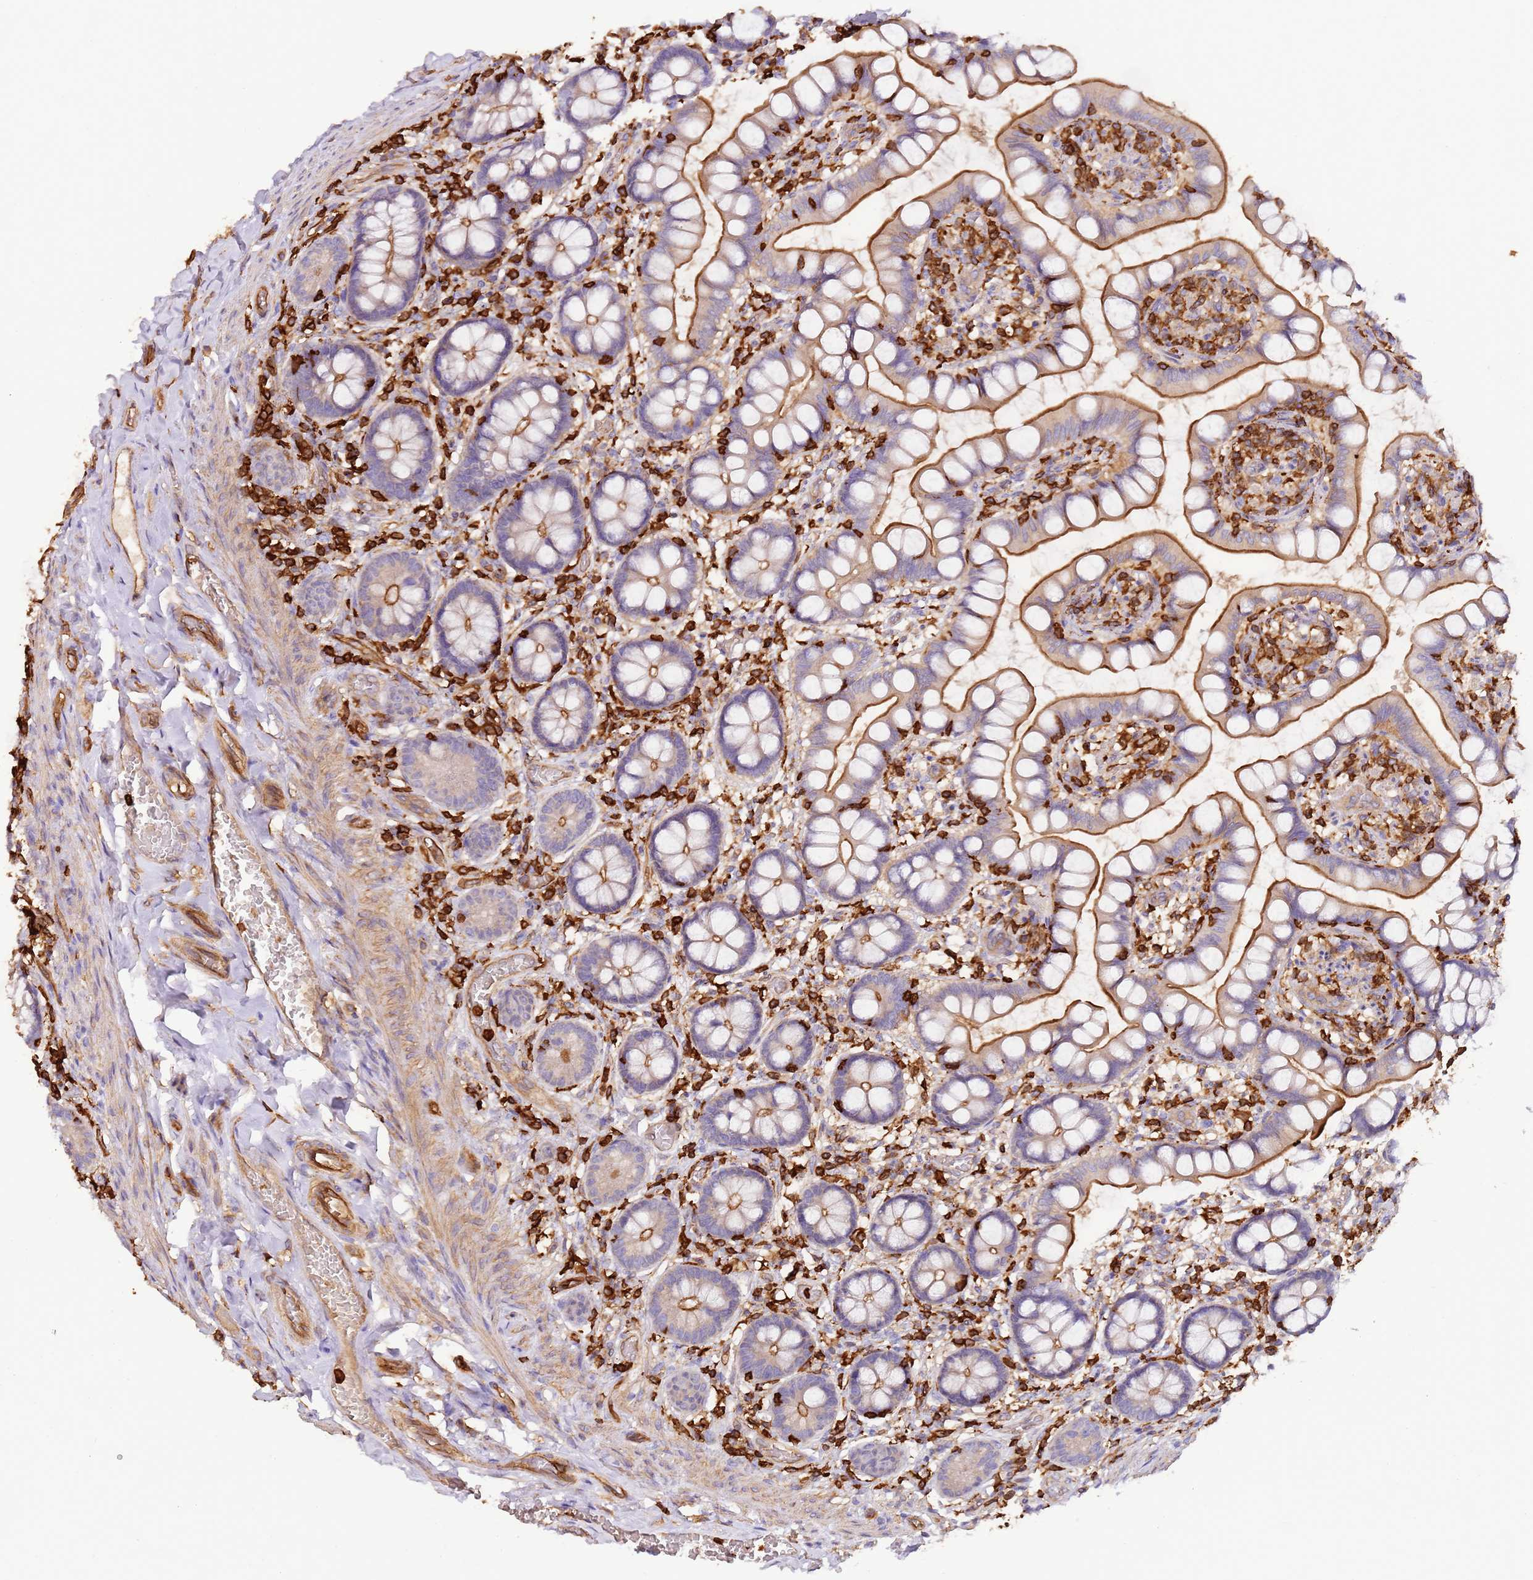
{"staining": {"intensity": "strong", "quantity": ">75%", "location": "cytoplasmic/membranous"}, "tissue": "small intestine", "cell_type": "Glandular cells", "image_type": "normal", "snomed": [{"axis": "morphology", "description": "Normal tissue, NOS"}, {"axis": "topography", "description": "Small intestine"}], "caption": "Protein staining of benign small intestine displays strong cytoplasmic/membranous expression in about >75% of glandular cells. Immunohistochemistry (ihc) stains the protein of interest in brown and the nuclei are stained blue.", "gene": "OR6P1", "patient": {"sex": "male", "age": 52}}